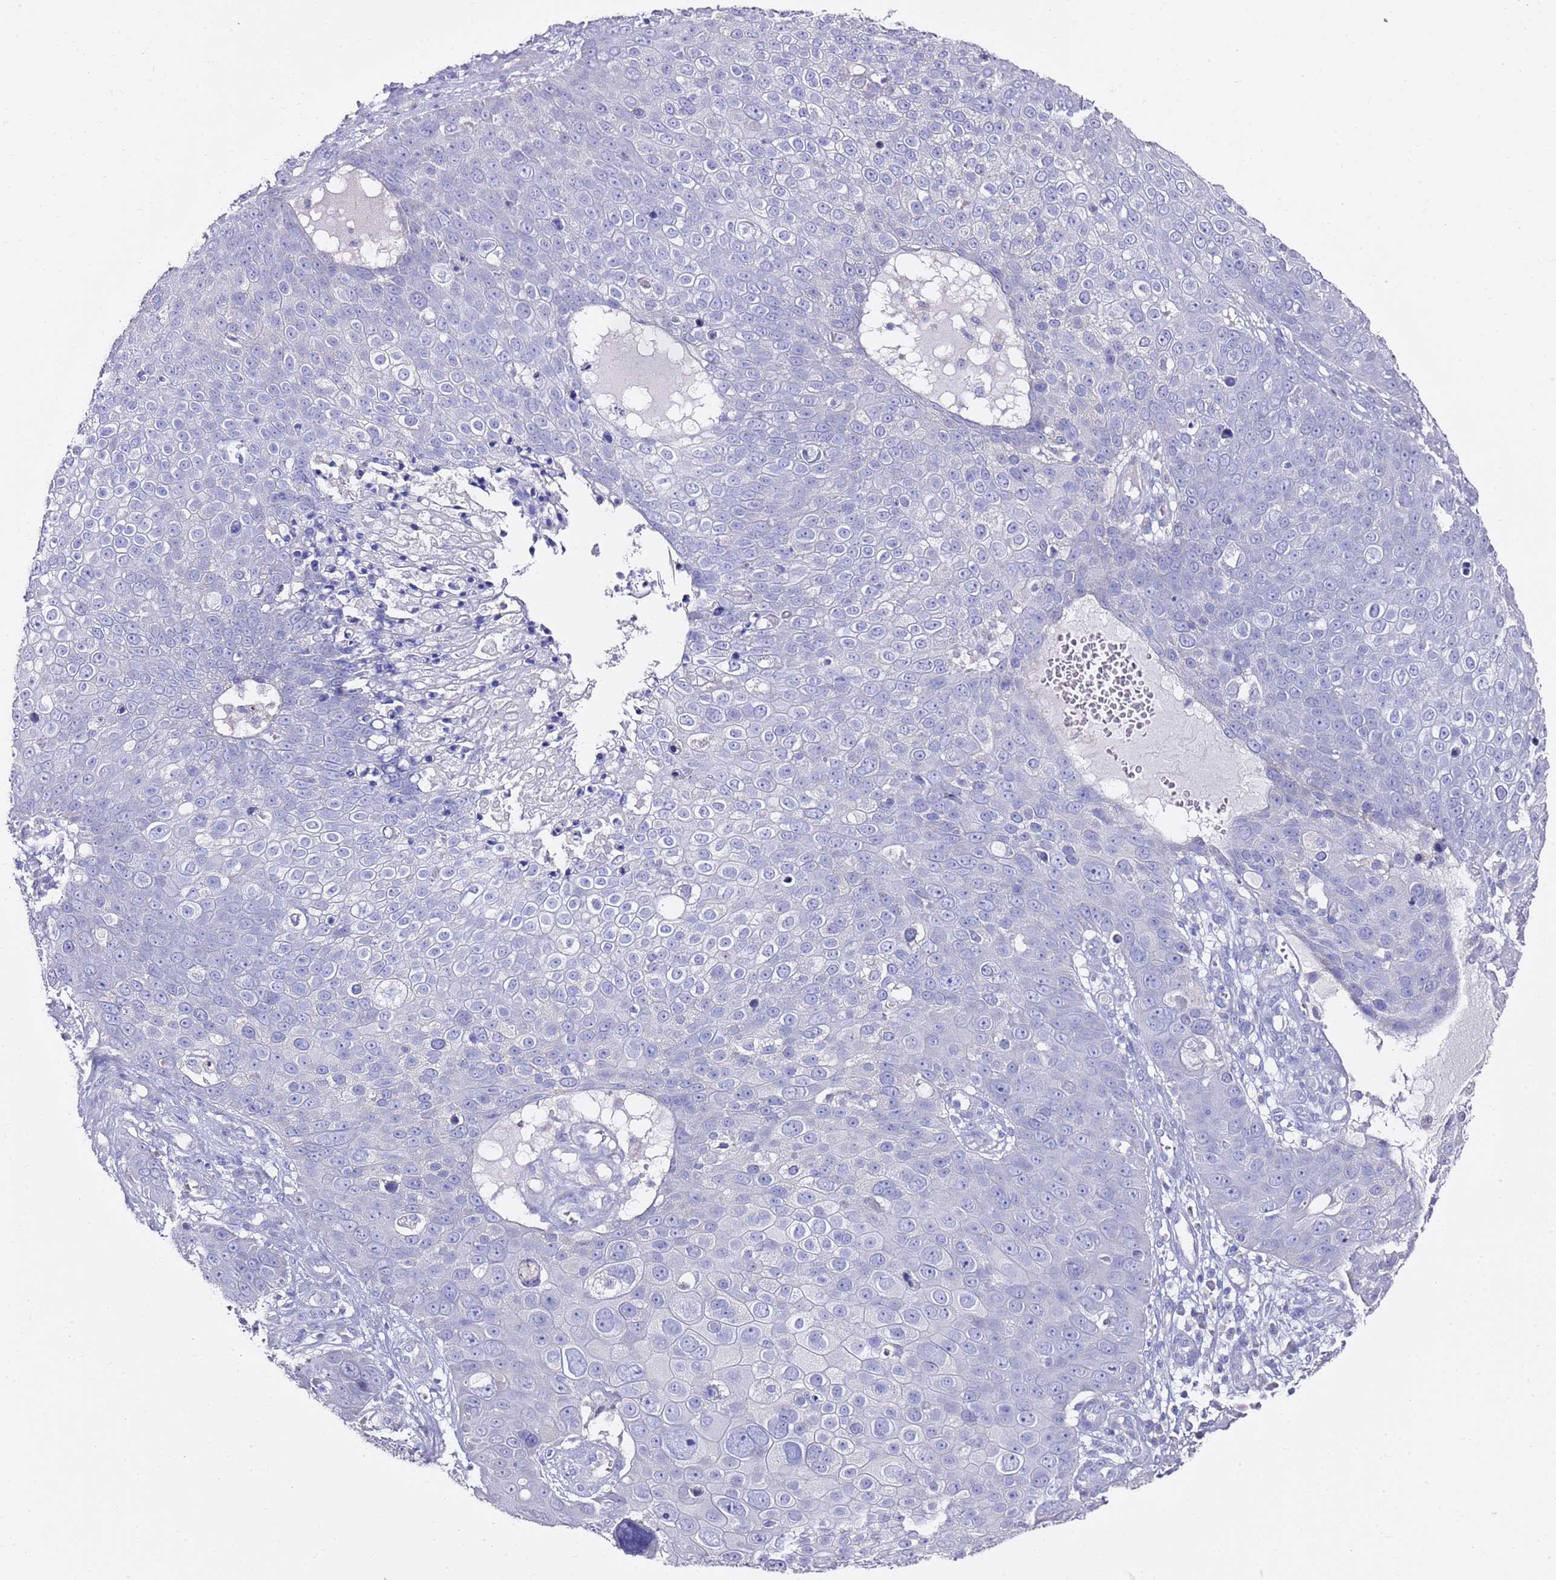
{"staining": {"intensity": "negative", "quantity": "none", "location": "none"}, "tissue": "skin cancer", "cell_type": "Tumor cells", "image_type": "cancer", "snomed": [{"axis": "morphology", "description": "Squamous cell carcinoma, NOS"}, {"axis": "topography", "description": "Skin"}], "caption": "High magnification brightfield microscopy of skin cancer stained with DAB (brown) and counterstained with hematoxylin (blue): tumor cells show no significant staining.", "gene": "MYBPC3", "patient": {"sex": "male", "age": 71}}